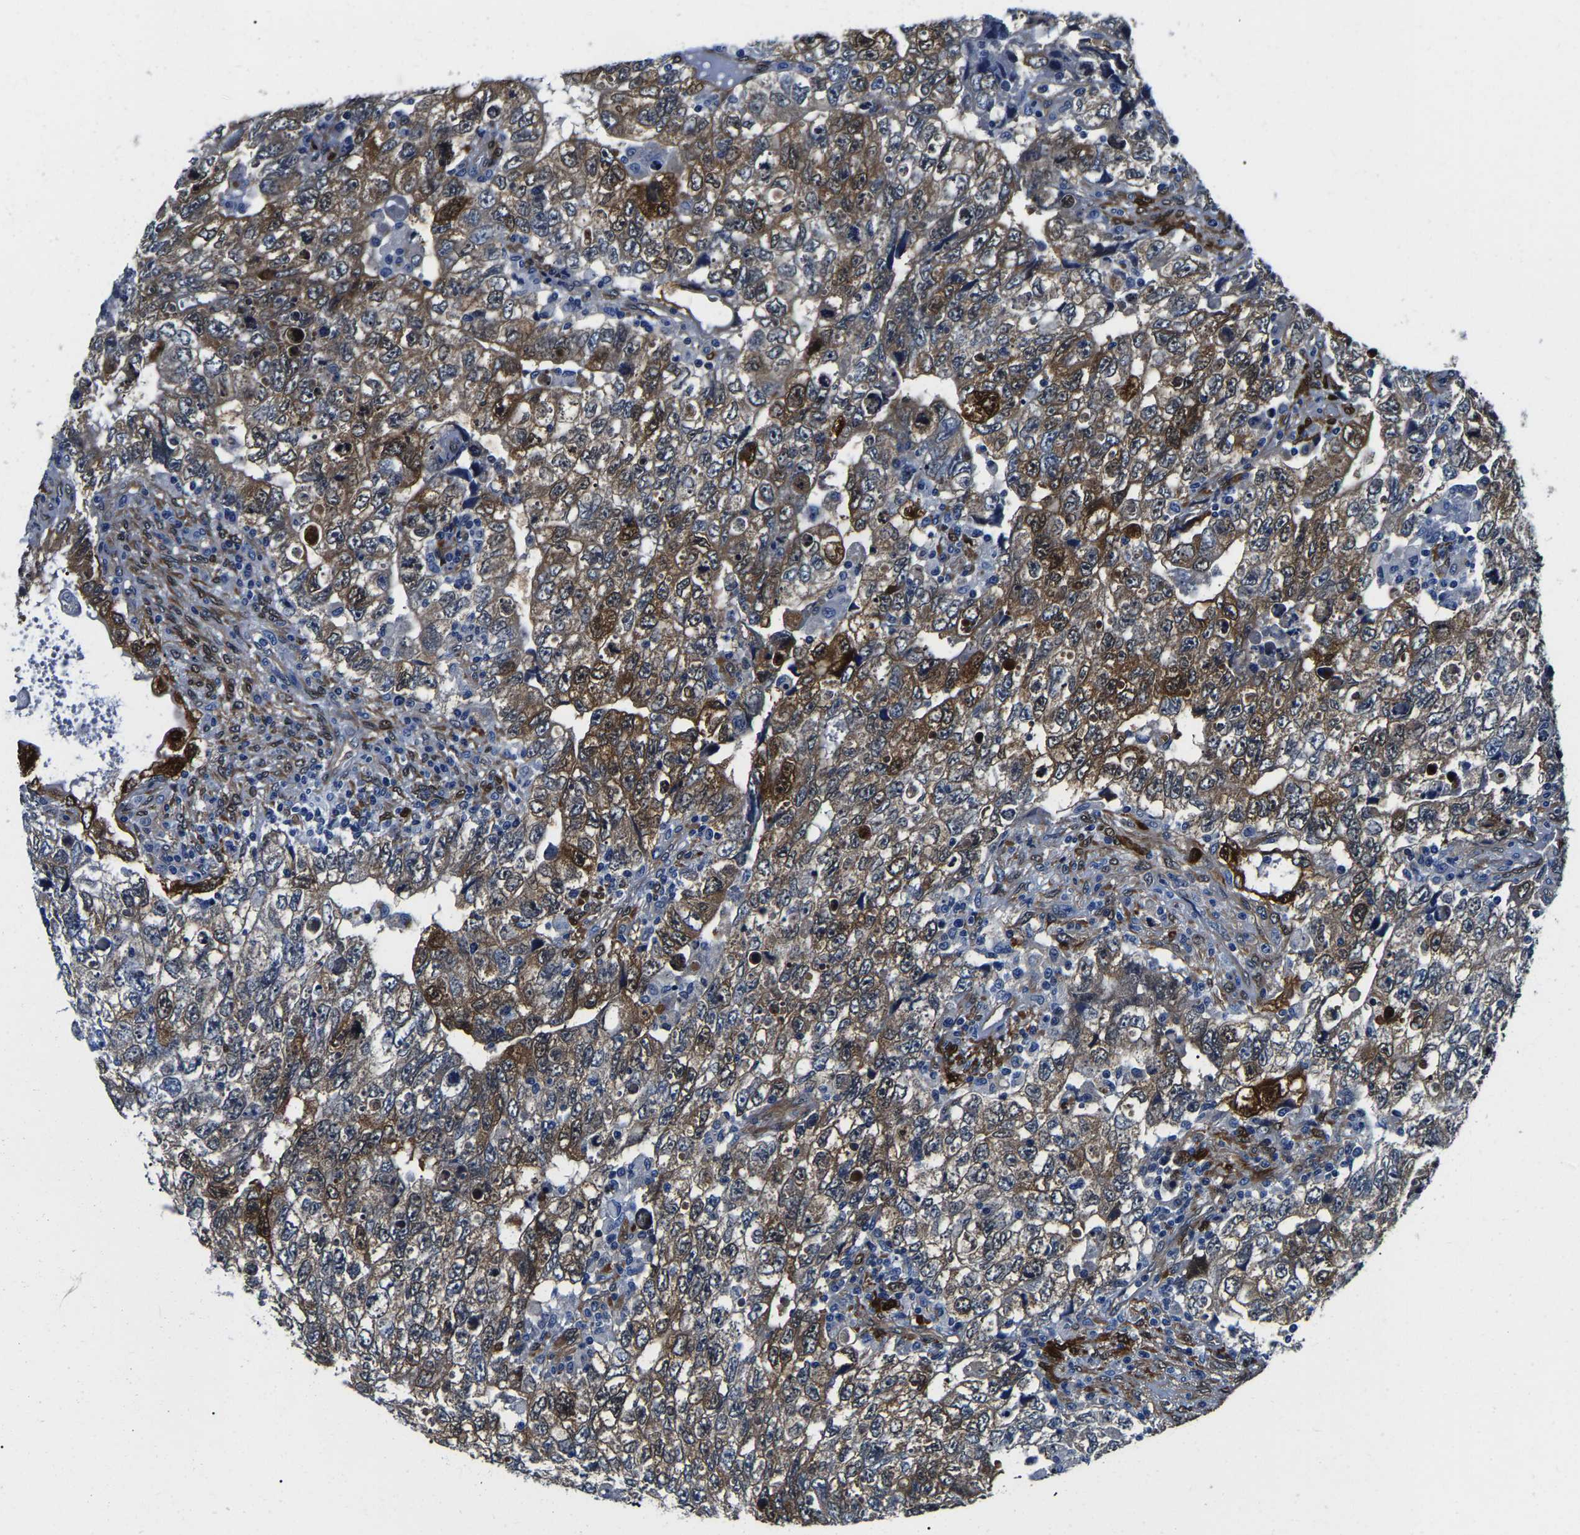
{"staining": {"intensity": "moderate", "quantity": ">75%", "location": "cytoplasmic/membranous"}, "tissue": "testis cancer", "cell_type": "Tumor cells", "image_type": "cancer", "snomed": [{"axis": "morphology", "description": "Carcinoma, Embryonal, NOS"}, {"axis": "topography", "description": "Testis"}], "caption": "Moderate cytoplasmic/membranous expression for a protein is appreciated in about >75% of tumor cells of embryonal carcinoma (testis) using immunohistochemistry (IHC).", "gene": "S100A13", "patient": {"sex": "male", "age": 36}}